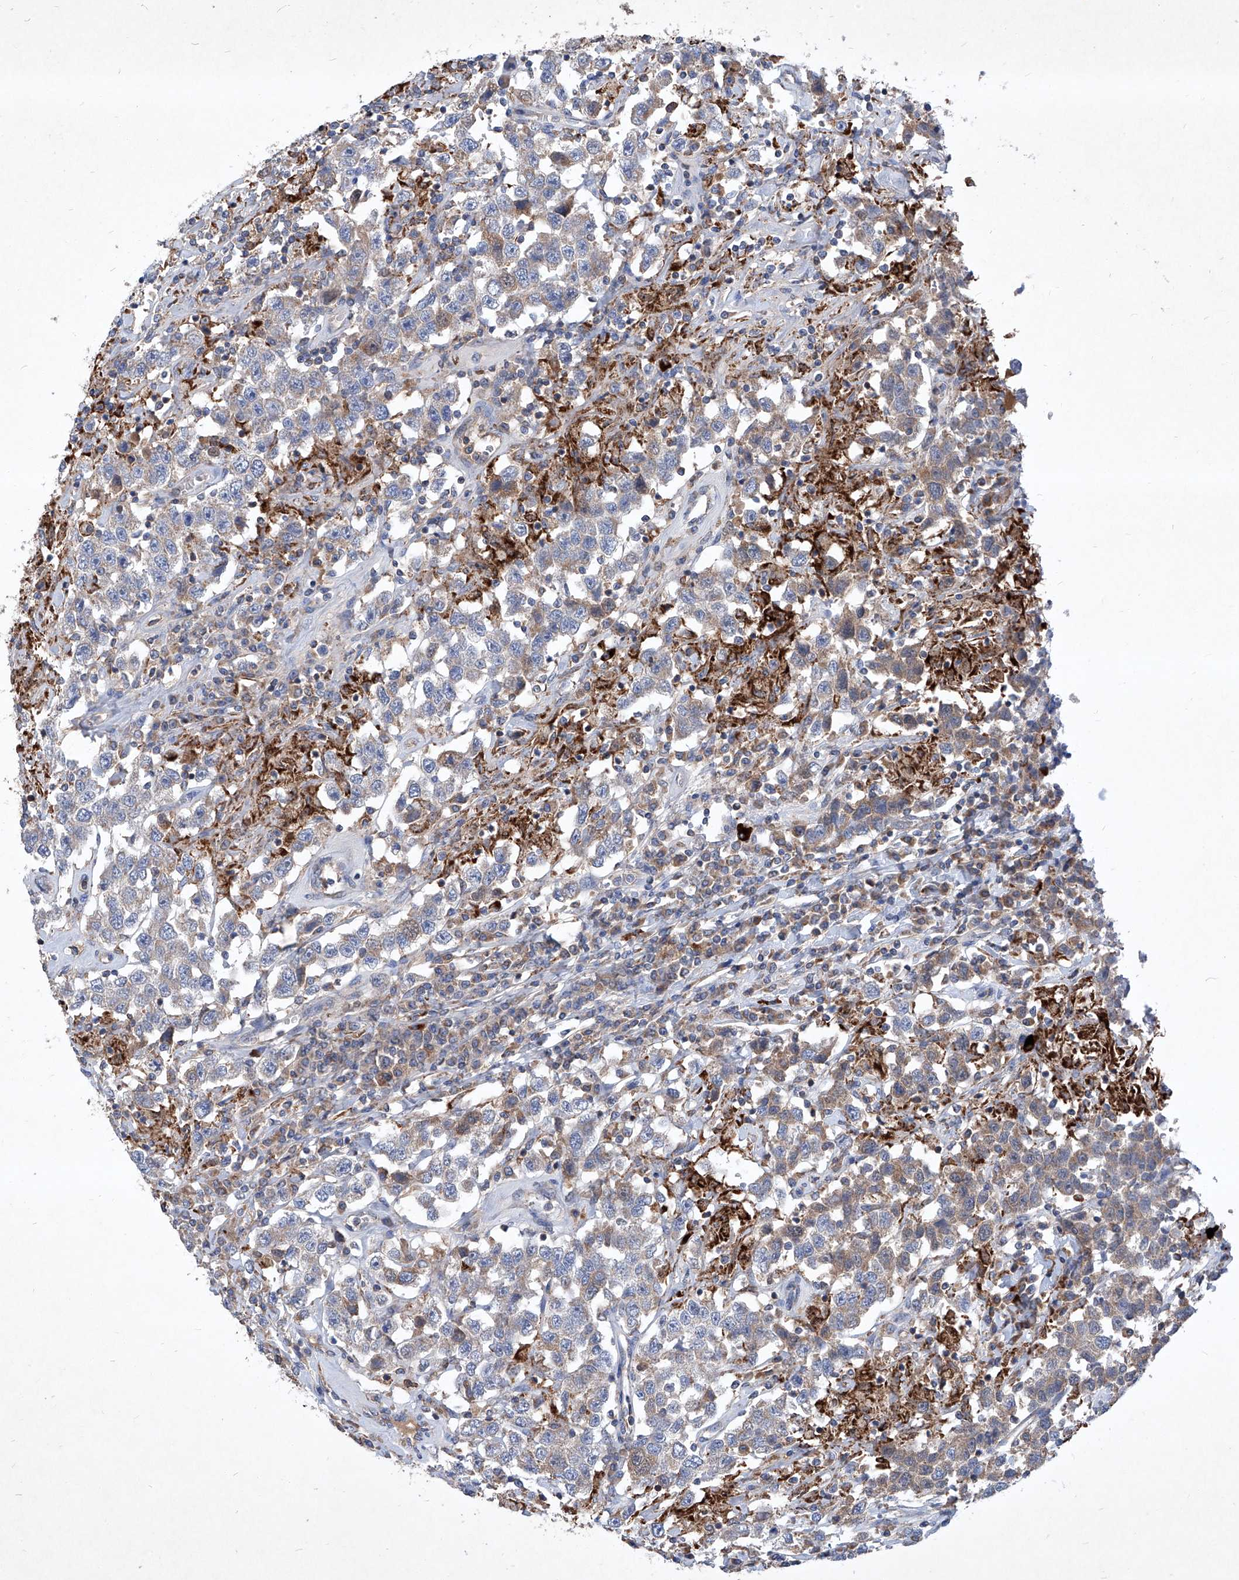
{"staining": {"intensity": "weak", "quantity": "25%-75%", "location": "cytoplasmic/membranous"}, "tissue": "testis cancer", "cell_type": "Tumor cells", "image_type": "cancer", "snomed": [{"axis": "morphology", "description": "Seminoma, NOS"}, {"axis": "topography", "description": "Testis"}], "caption": "Testis cancer (seminoma) tissue displays weak cytoplasmic/membranous positivity in about 25%-75% of tumor cells", "gene": "EPHA8", "patient": {"sex": "male", "age": 41}}